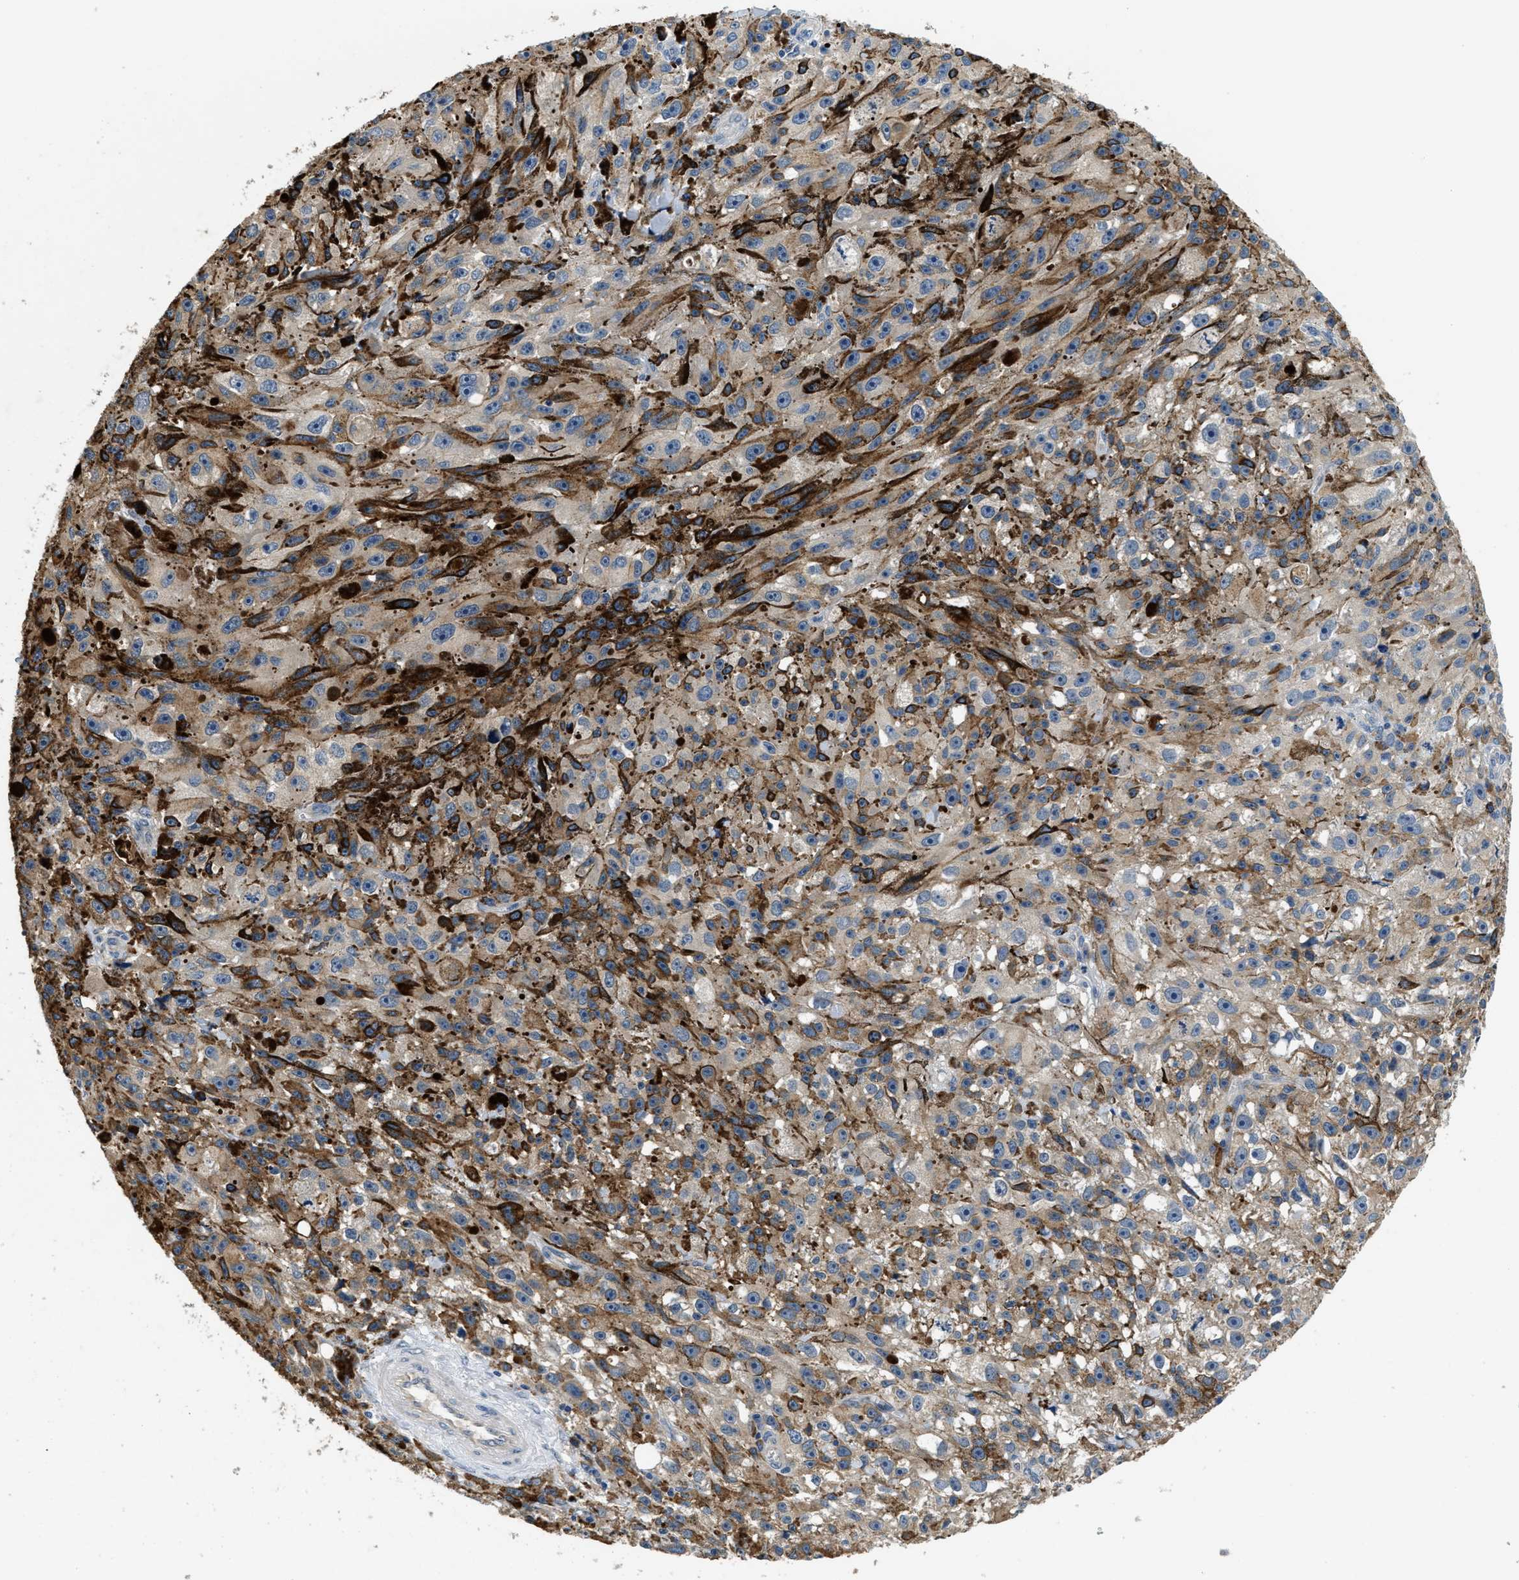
{"staining": {"intensity": "weak", "quantity": "25%-75%", "location": "cytoplasmic/membranous"}, "tissue": "melanoma", "cell_type": "Tumor cells", "image_type": "cancer", "snomed": [{"axis": "morphology", "description": "Malignant melanoma, NOS"}, {"axis": "topography", "description": "Skin"}], "caption": "Brown immunohistochemical staining in malignant melanoma reveals weak cytoplasmic/membranous staining in about 25%-75% of tumor cells.", "gene": "ALDH3A2", "patient": {"sex": "female", "age": 104}}